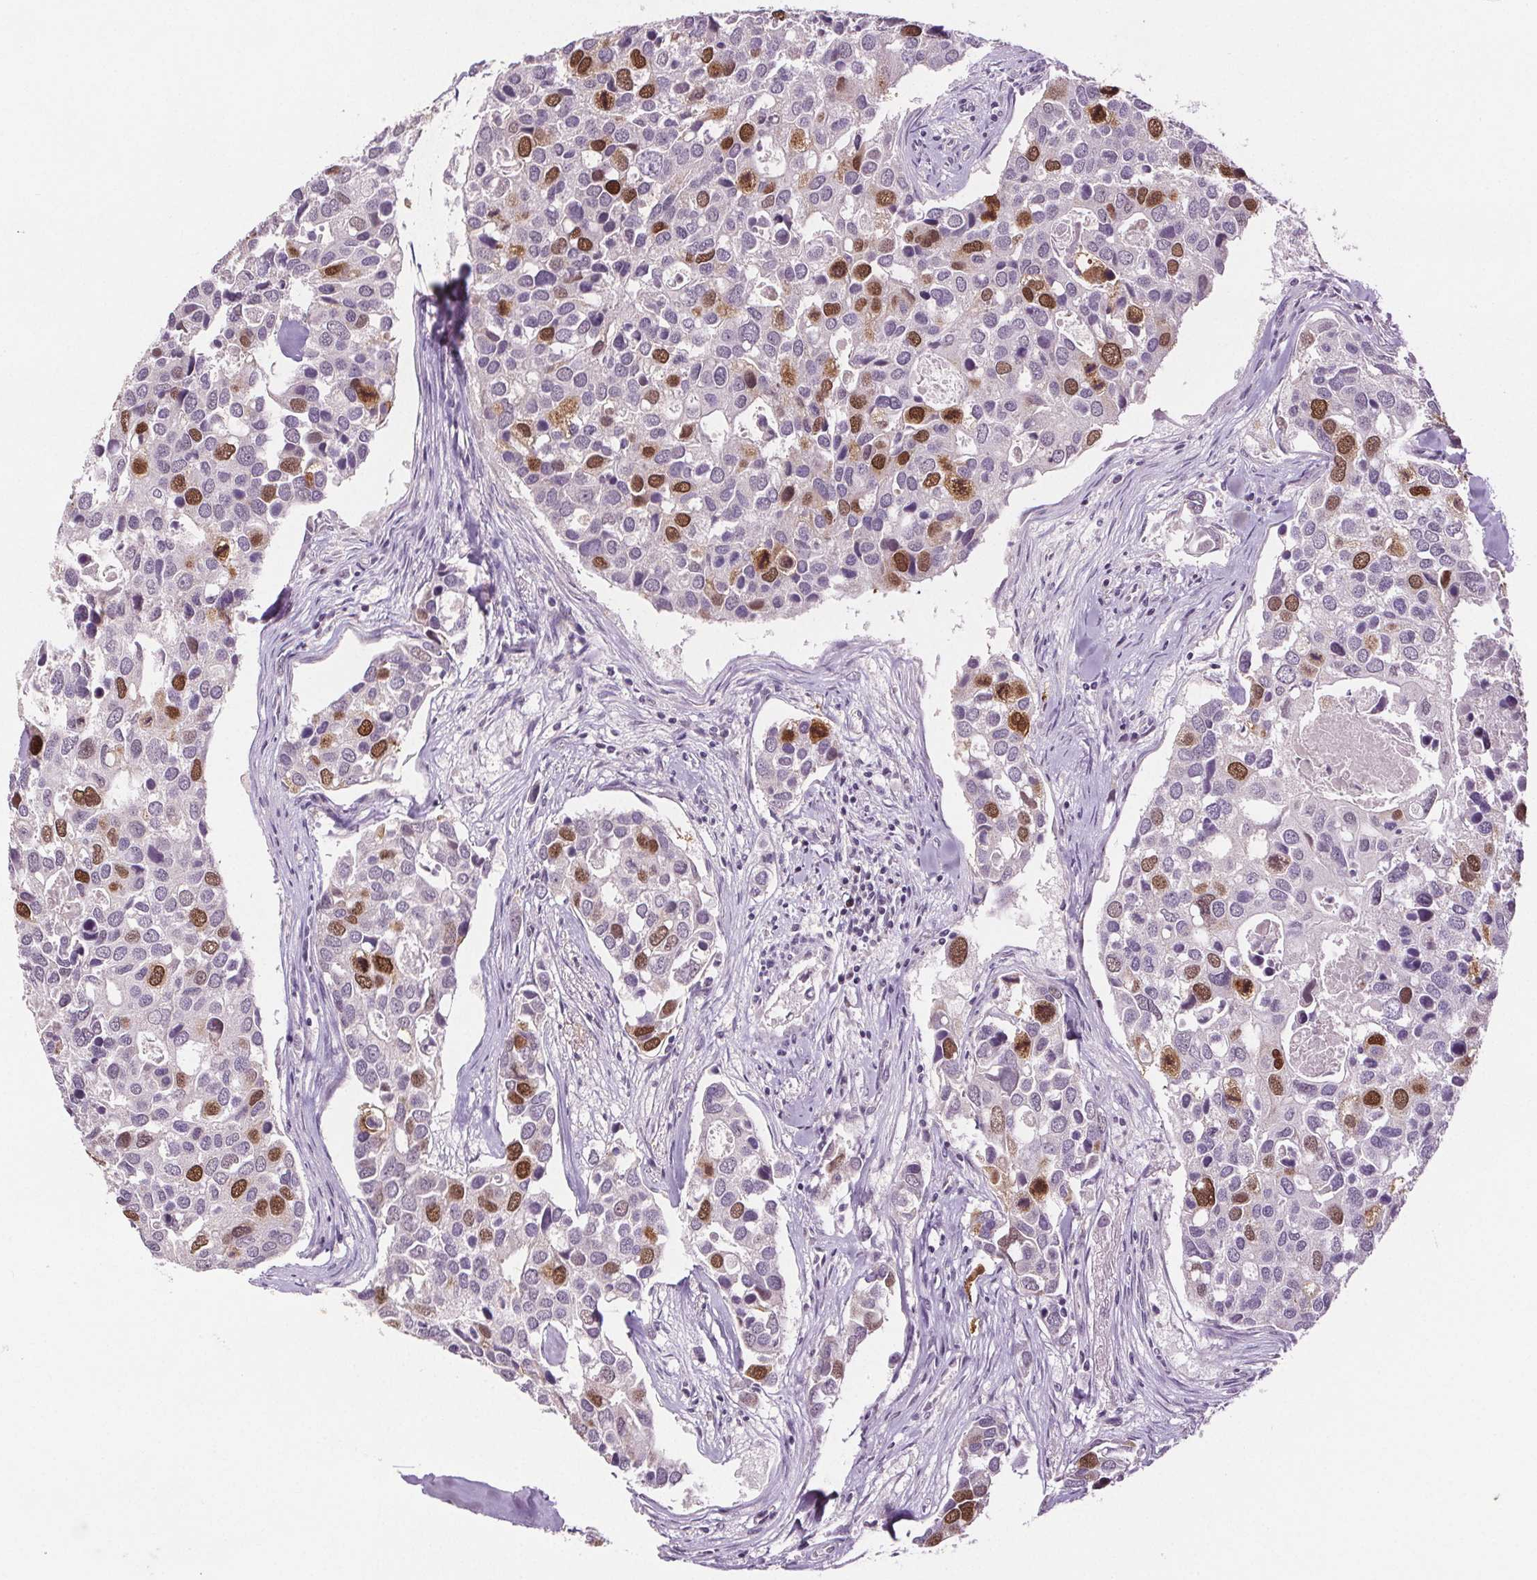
{"staining": {"intensity": "moderate", "quantity": "<25%", "location": "nuclear"}, "tissue": "breast cancer", "cell_type": "Tumor cells", "image_type": "cancer", "snomed": [{"axis": "morphology", "description": "Duct carcinoma"}, {"axis": "topography", "description": "Breast"}], "caption": "This is a photomicrograph of IHC staining of invasive ductal carcinoma (breast), which shows moderate expression in the nuclear of tumor cells.", "gene": "CENPF", "patient": {"sex": "female", "age": 83}}